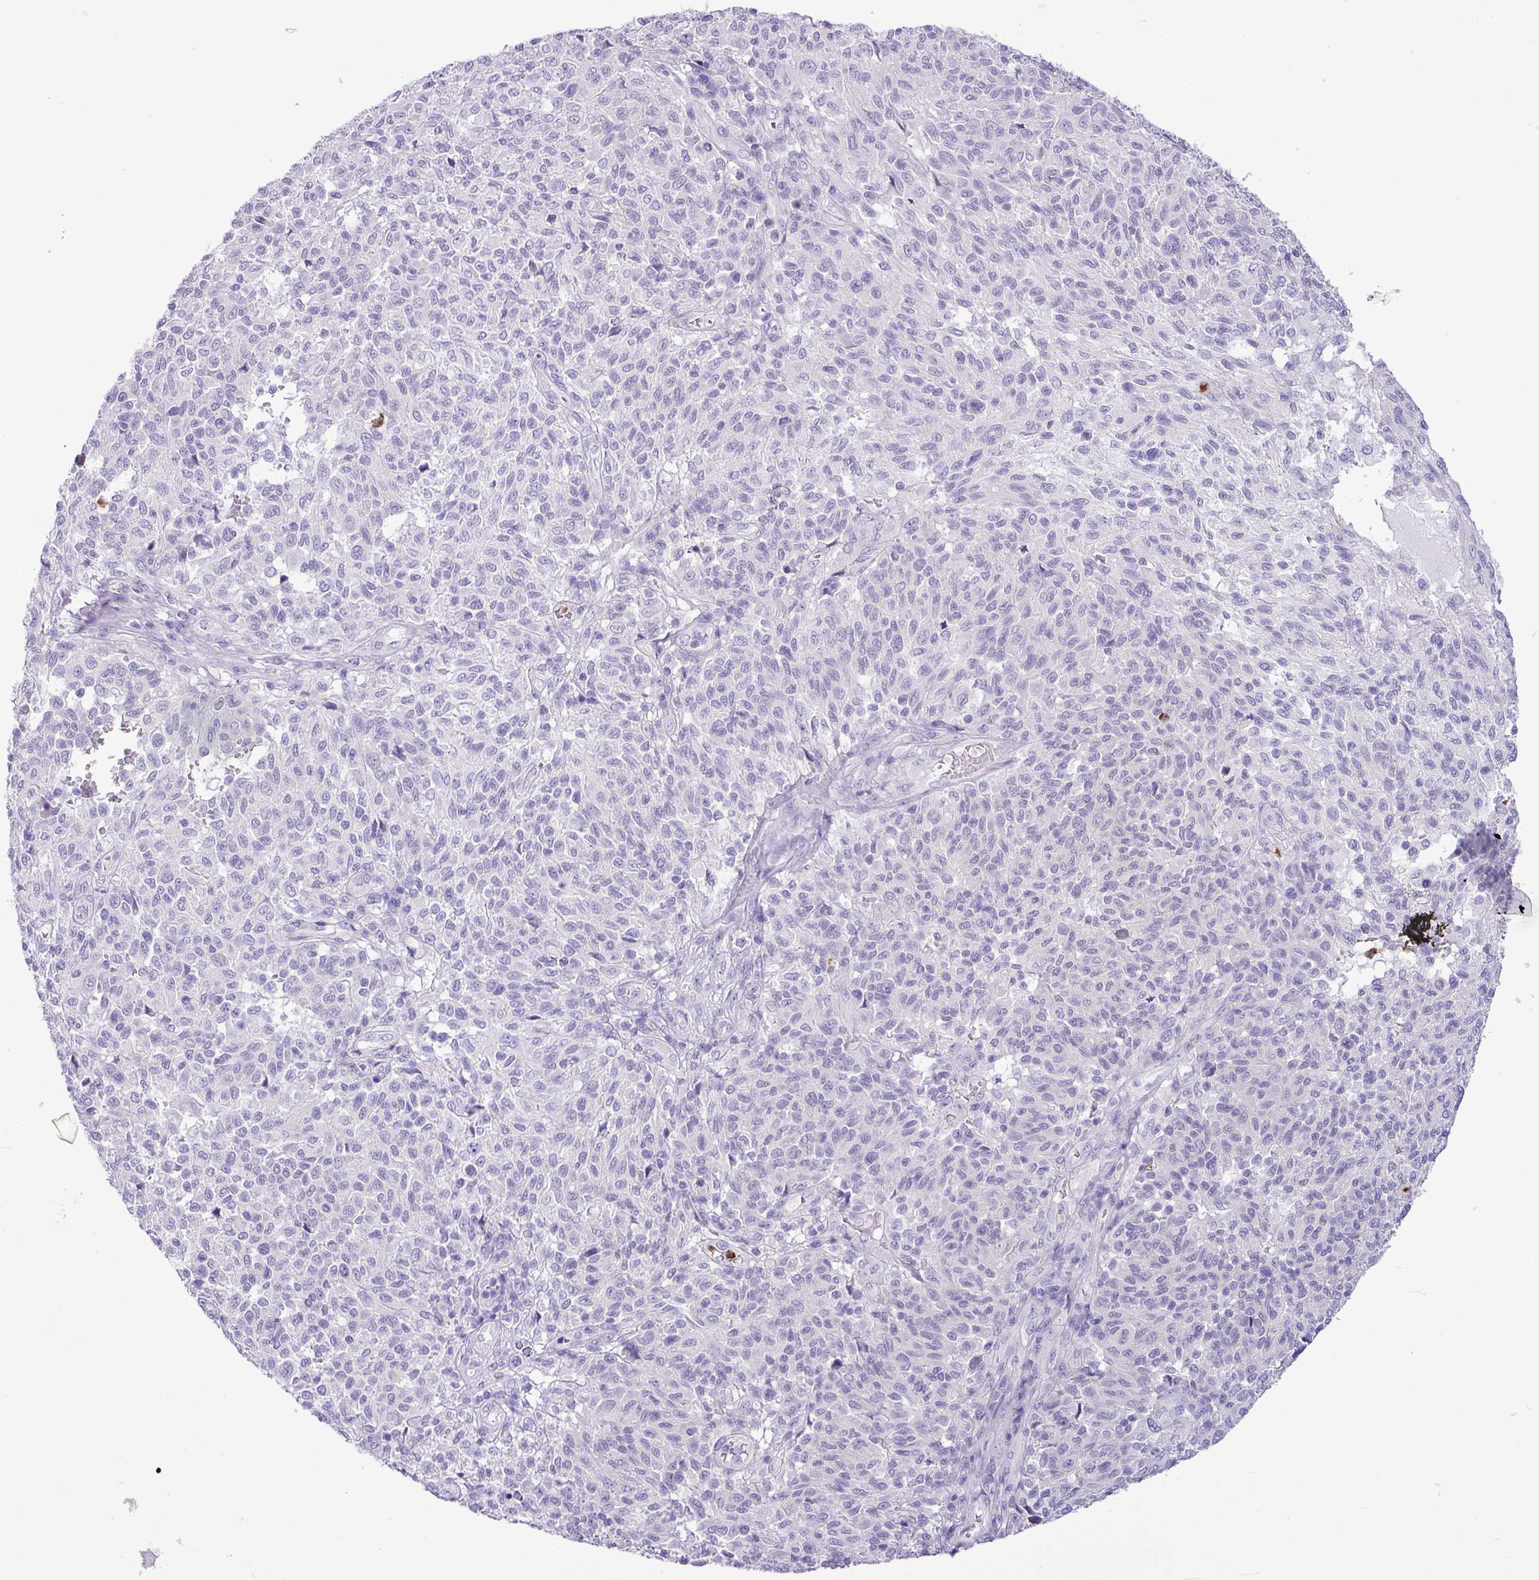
{"staining": {"intensity": "negative", "quantity": "none", "location": "none"}, "tissue": "melanoma", "cell_type": "Tumor cells", "image_type": "cancer", "snomed": [{"axis": "morphology", "description": "Malignant melanoma, NOS"}, {"axis": "topography", "description": "Skin"}], "caption": "An immunohistochemistry micrograph of melanoma is shown. There is no staining in tumor cells of melanoma.", "gene": "ZSCAN5A", "patient": {"sex": "male", "age": 66}}